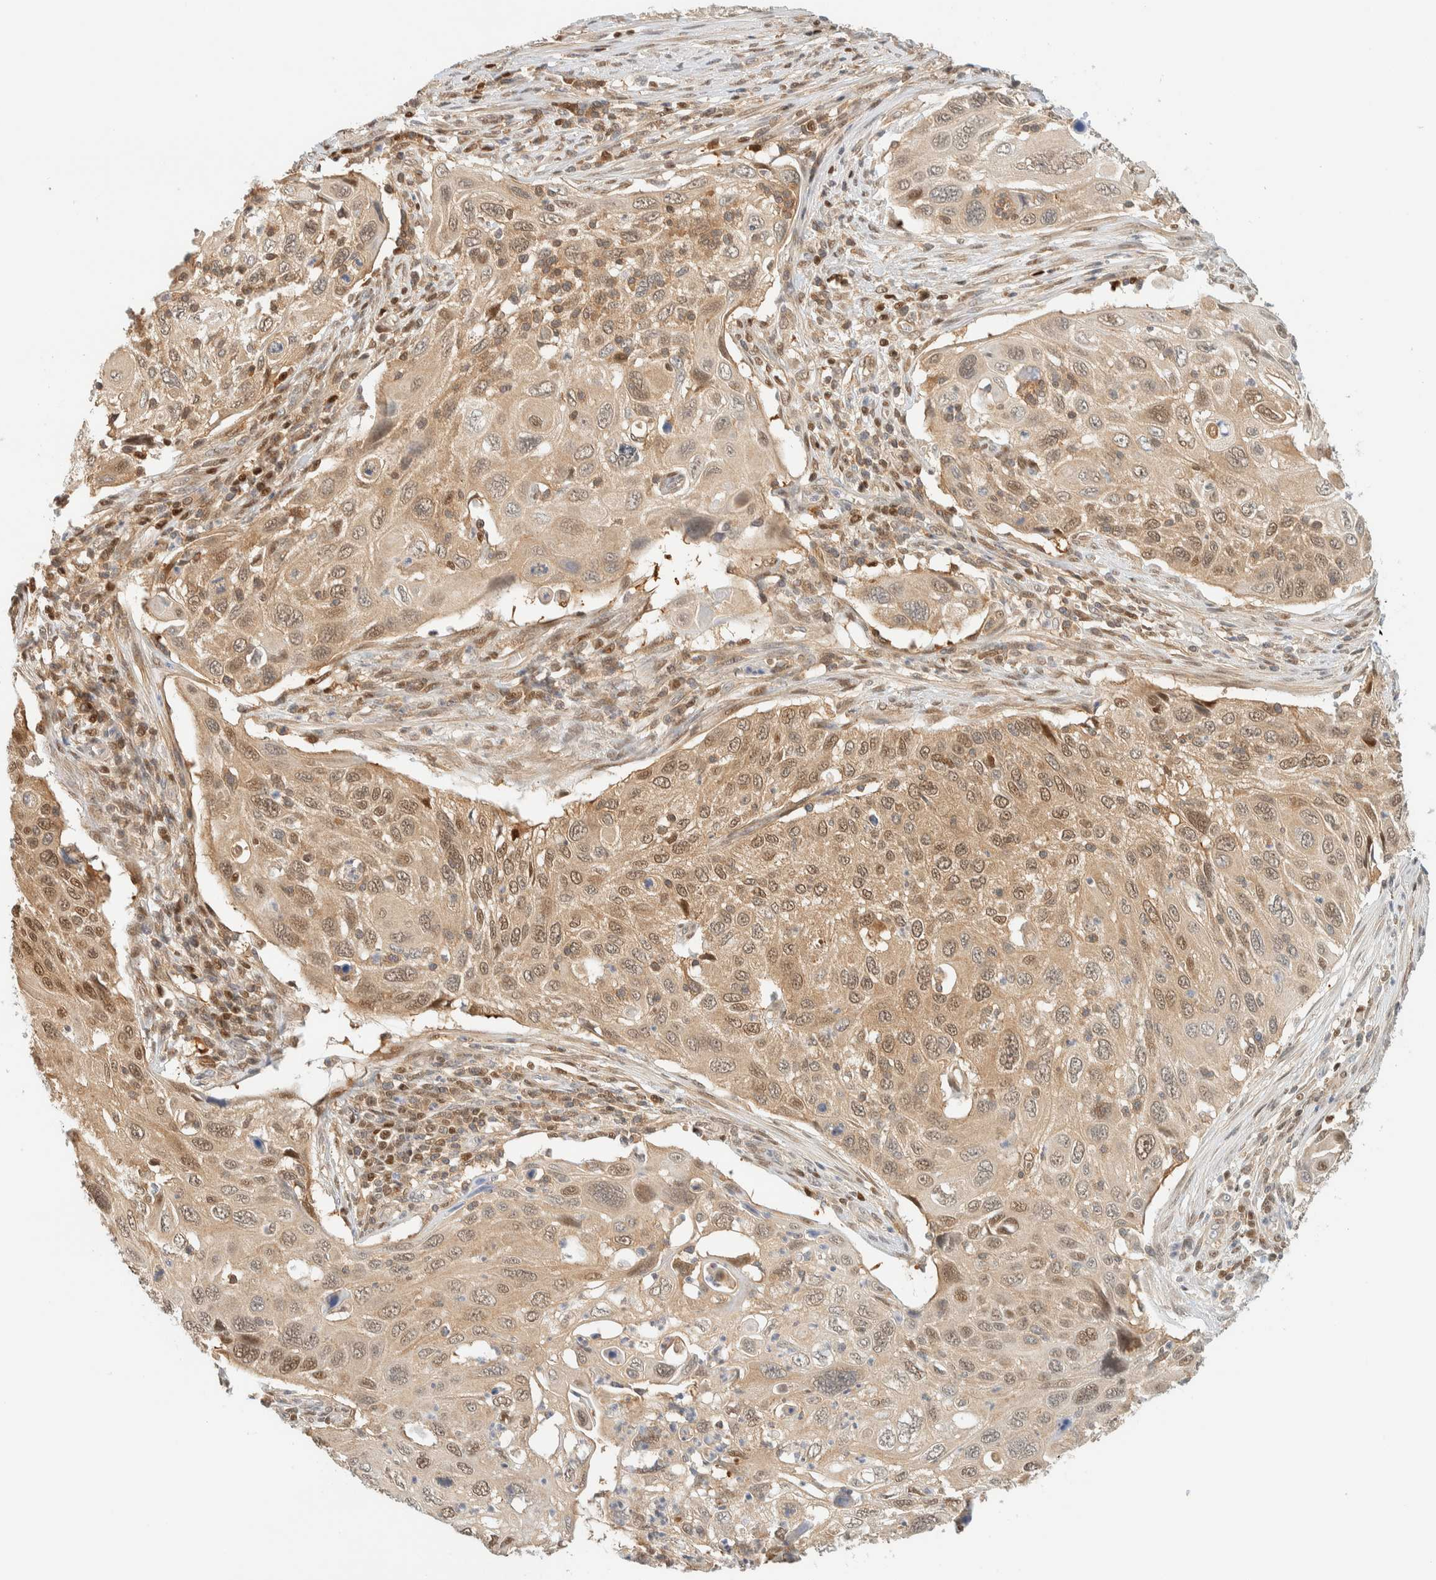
{"staining": {"intensity": "moderate", "quantity": ">75%", "location": "cytoplasmic/membranous,nuclear"}, "tissue": "cervical cancer", "cell_type": "Tumor cells", "image_type": "cancer", "snomed": [{"axis": "morphology", "description": "Squamous cell carcinoma, NOS"}, {"axis": "topography", "description": "Cervix"}], "caption": "Immunohistochemistry histopathology image of neoplastic tissue: squamous cell carcinoma (cervical) stained using immunohistochemistry (IHC) reveals medium levels of moderate protein expression localized specifically in the cytoplasmic/membranous and nuclear of tumor cells, appearing as a cytoplasmic/membranous and nuclear brown color.", "gene": "ZBTB37", "patient": {"sex": "female", "age": 70}}